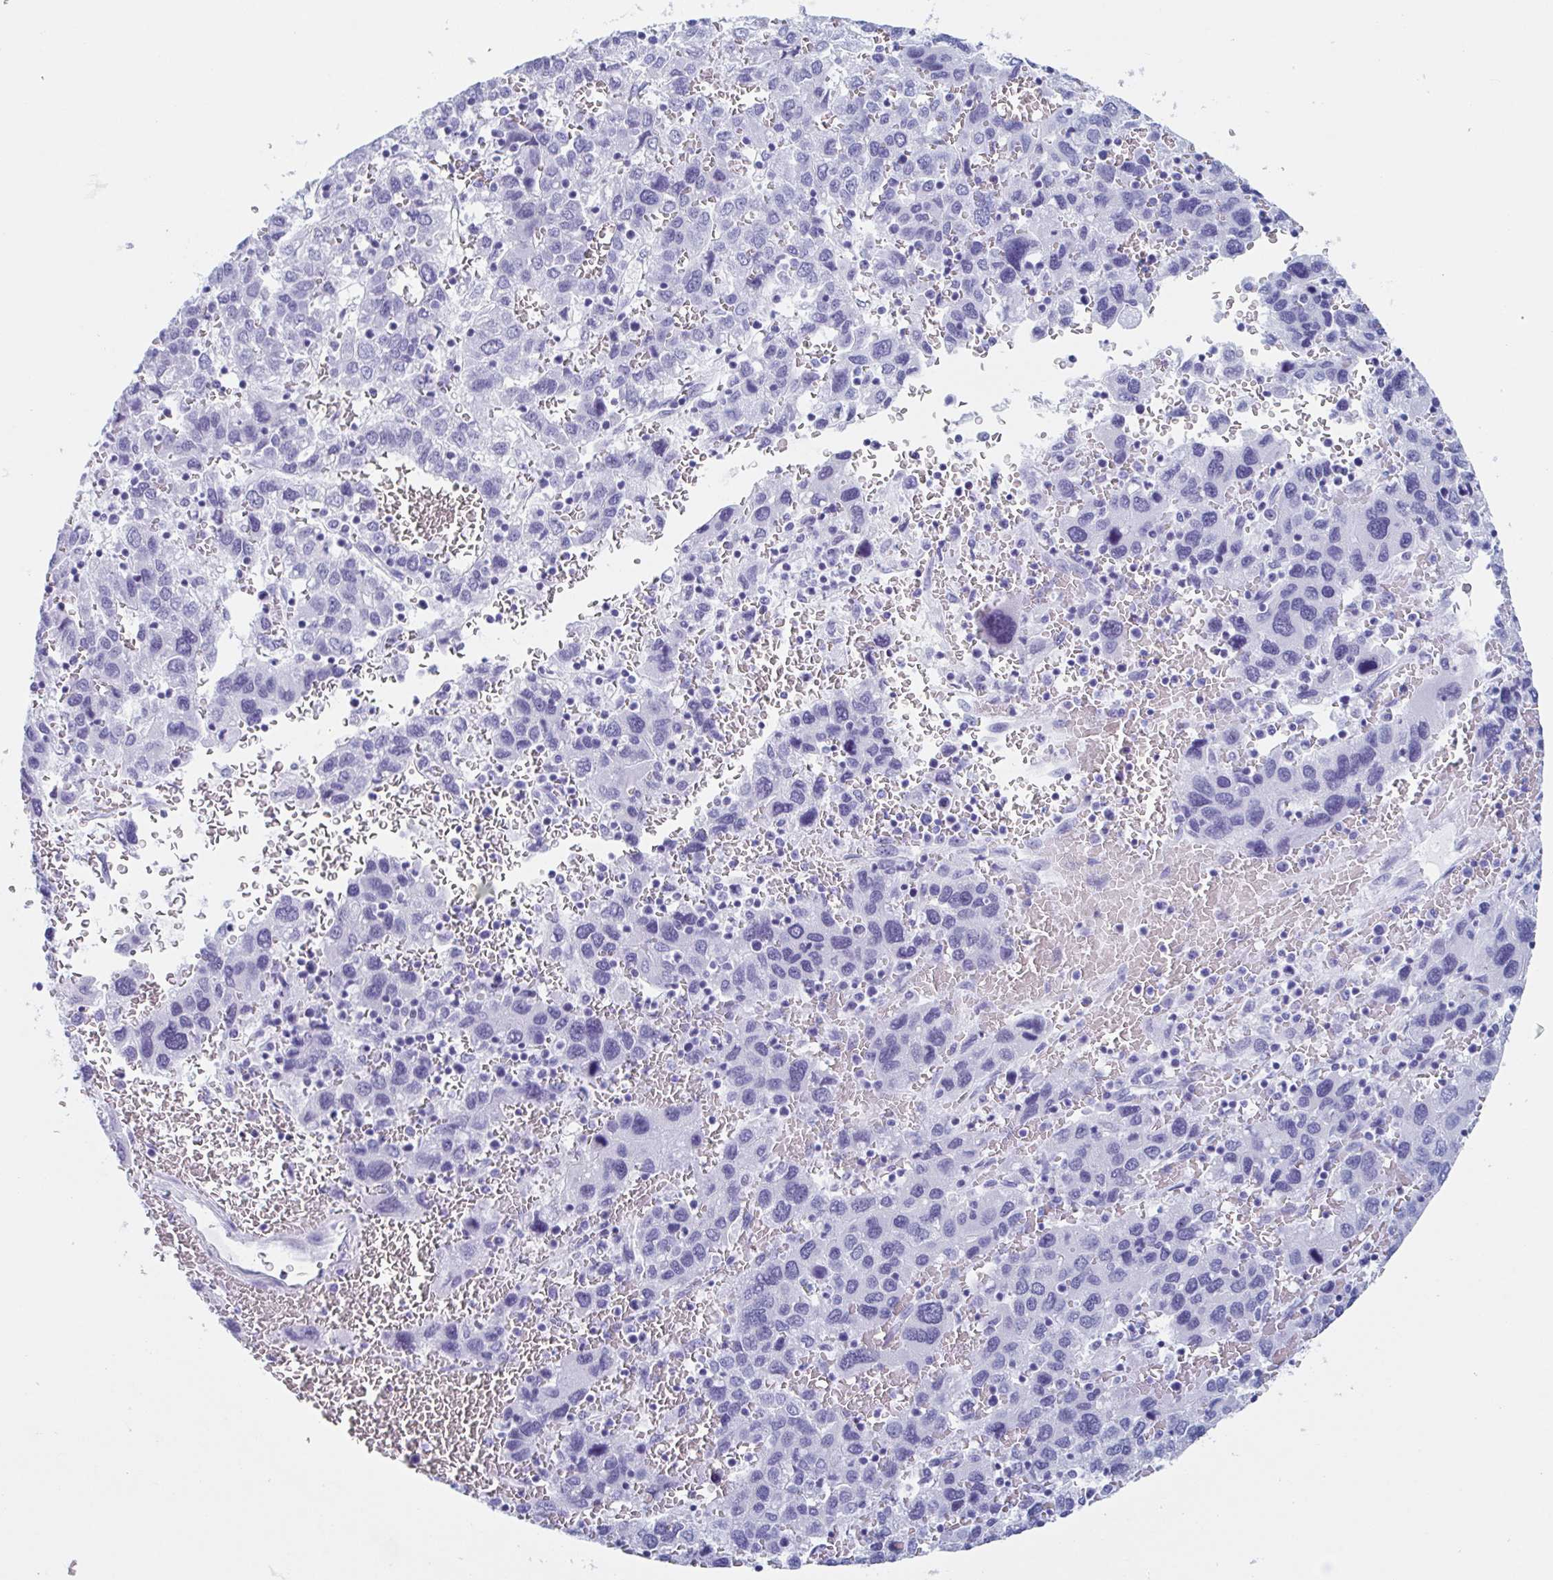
{"staining": {"intensity": "negative", "quantity": "none", "location": "none"}, "tissue": "liver cancer", "cell_type": "Tumor cells", "image_type": "cancer", "snomed": [{"axis": "morphology", "description": "Carcinoma, Hepatocellular, NOS"}, {"axis": "topography", "description": "Liver"}], "caption": "The histopathology image displays no significant expression in tumor cells of liver hepatocellular carcinoma.", "gene": "LYRM2", "patient": {"sex": "male", "age": 69}}